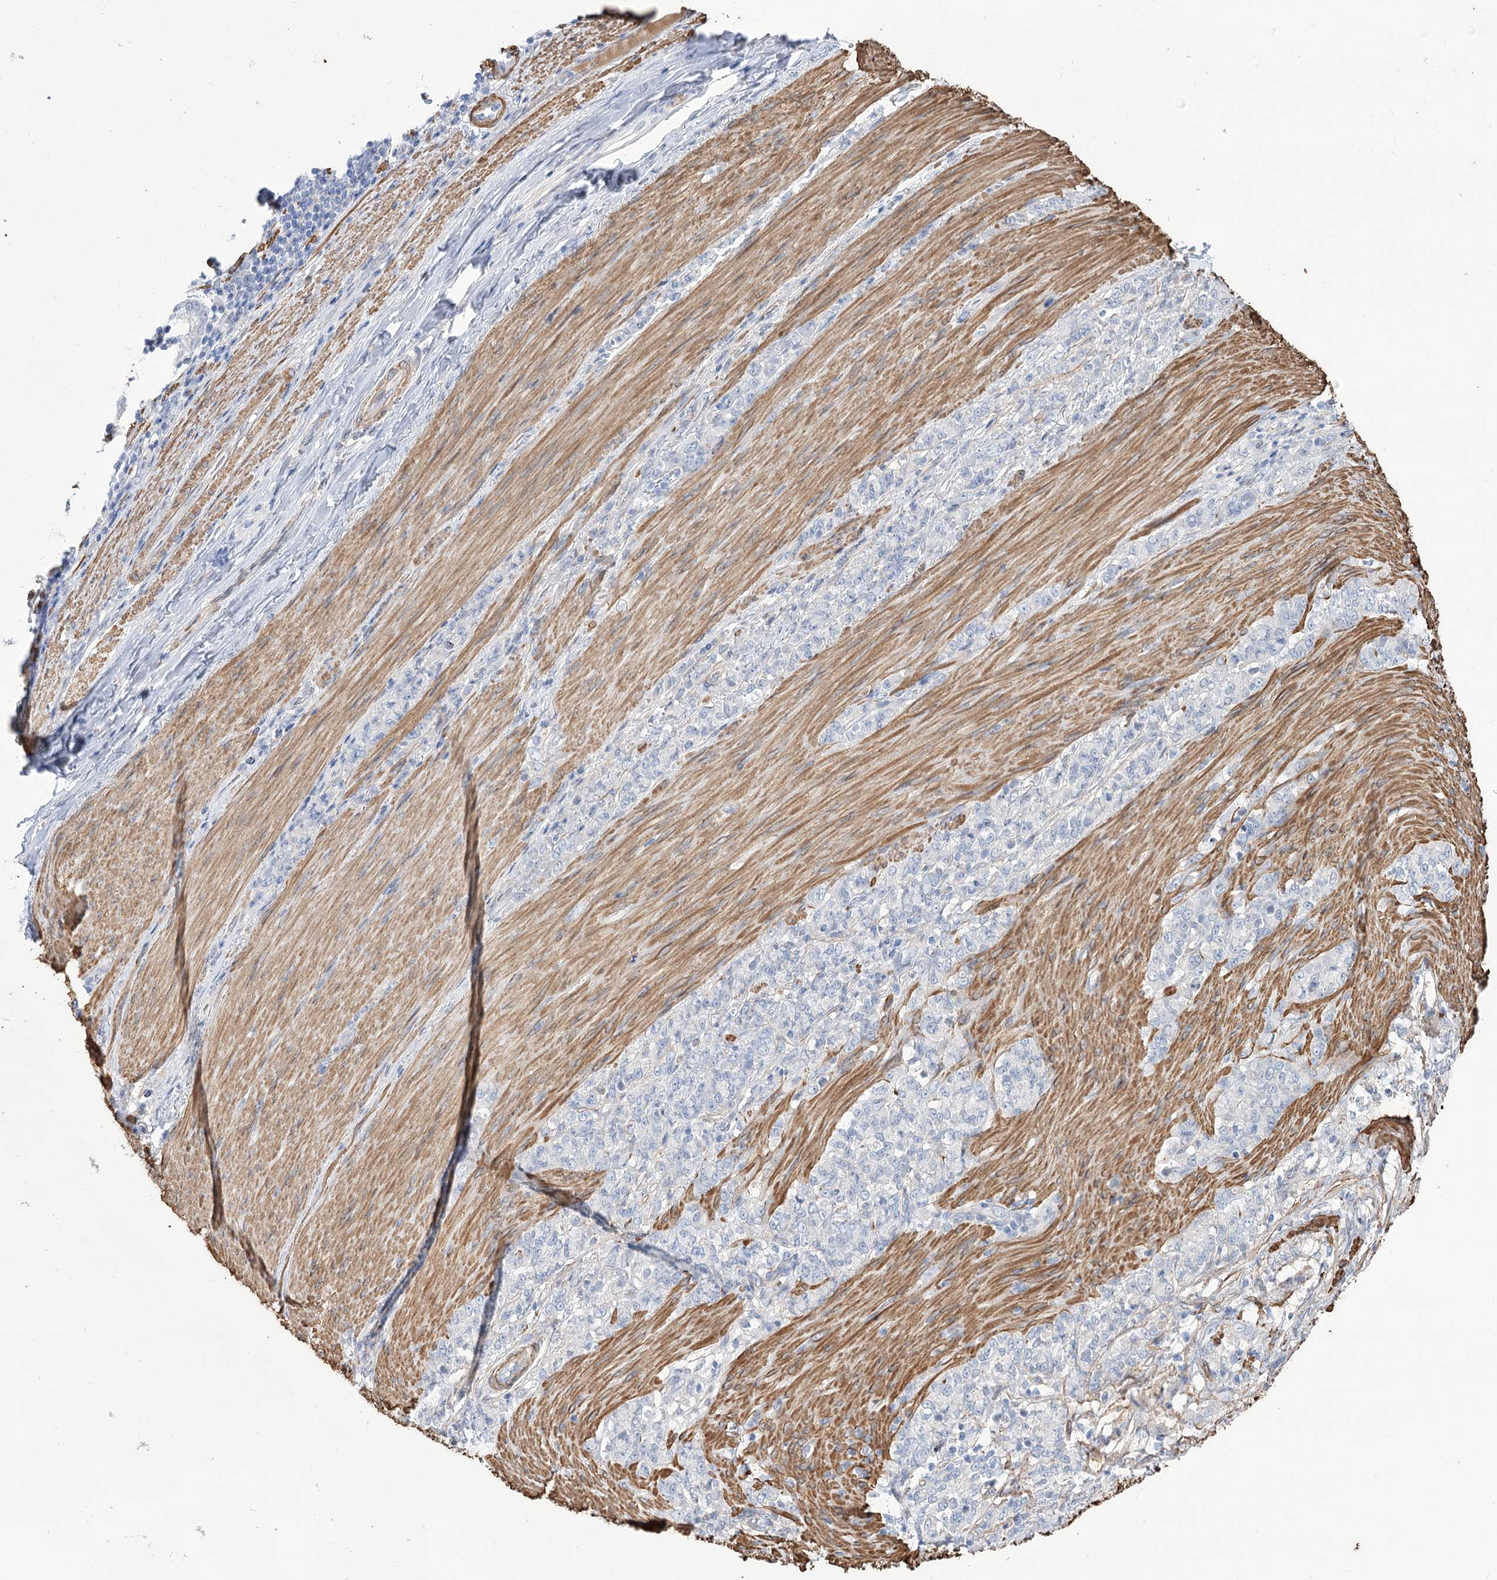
{"staining": {"intensity": "negative", "quantity": "none", "location": "none"}, "tissue": "stomach cancer", "cell_type": "Tumor cells", "image_type": "cancer", "snomed": [{"axis": "morphology", "description": "Adenocarcinoma, NOS"}, {"axis": "topography", "description": "Stomach"}], "caption": "Tumor cells show no significant protein staining in stomach adenocarcinoma.", "gene": "WASHC3", "patient": {"sex": "female", "age": 79}}